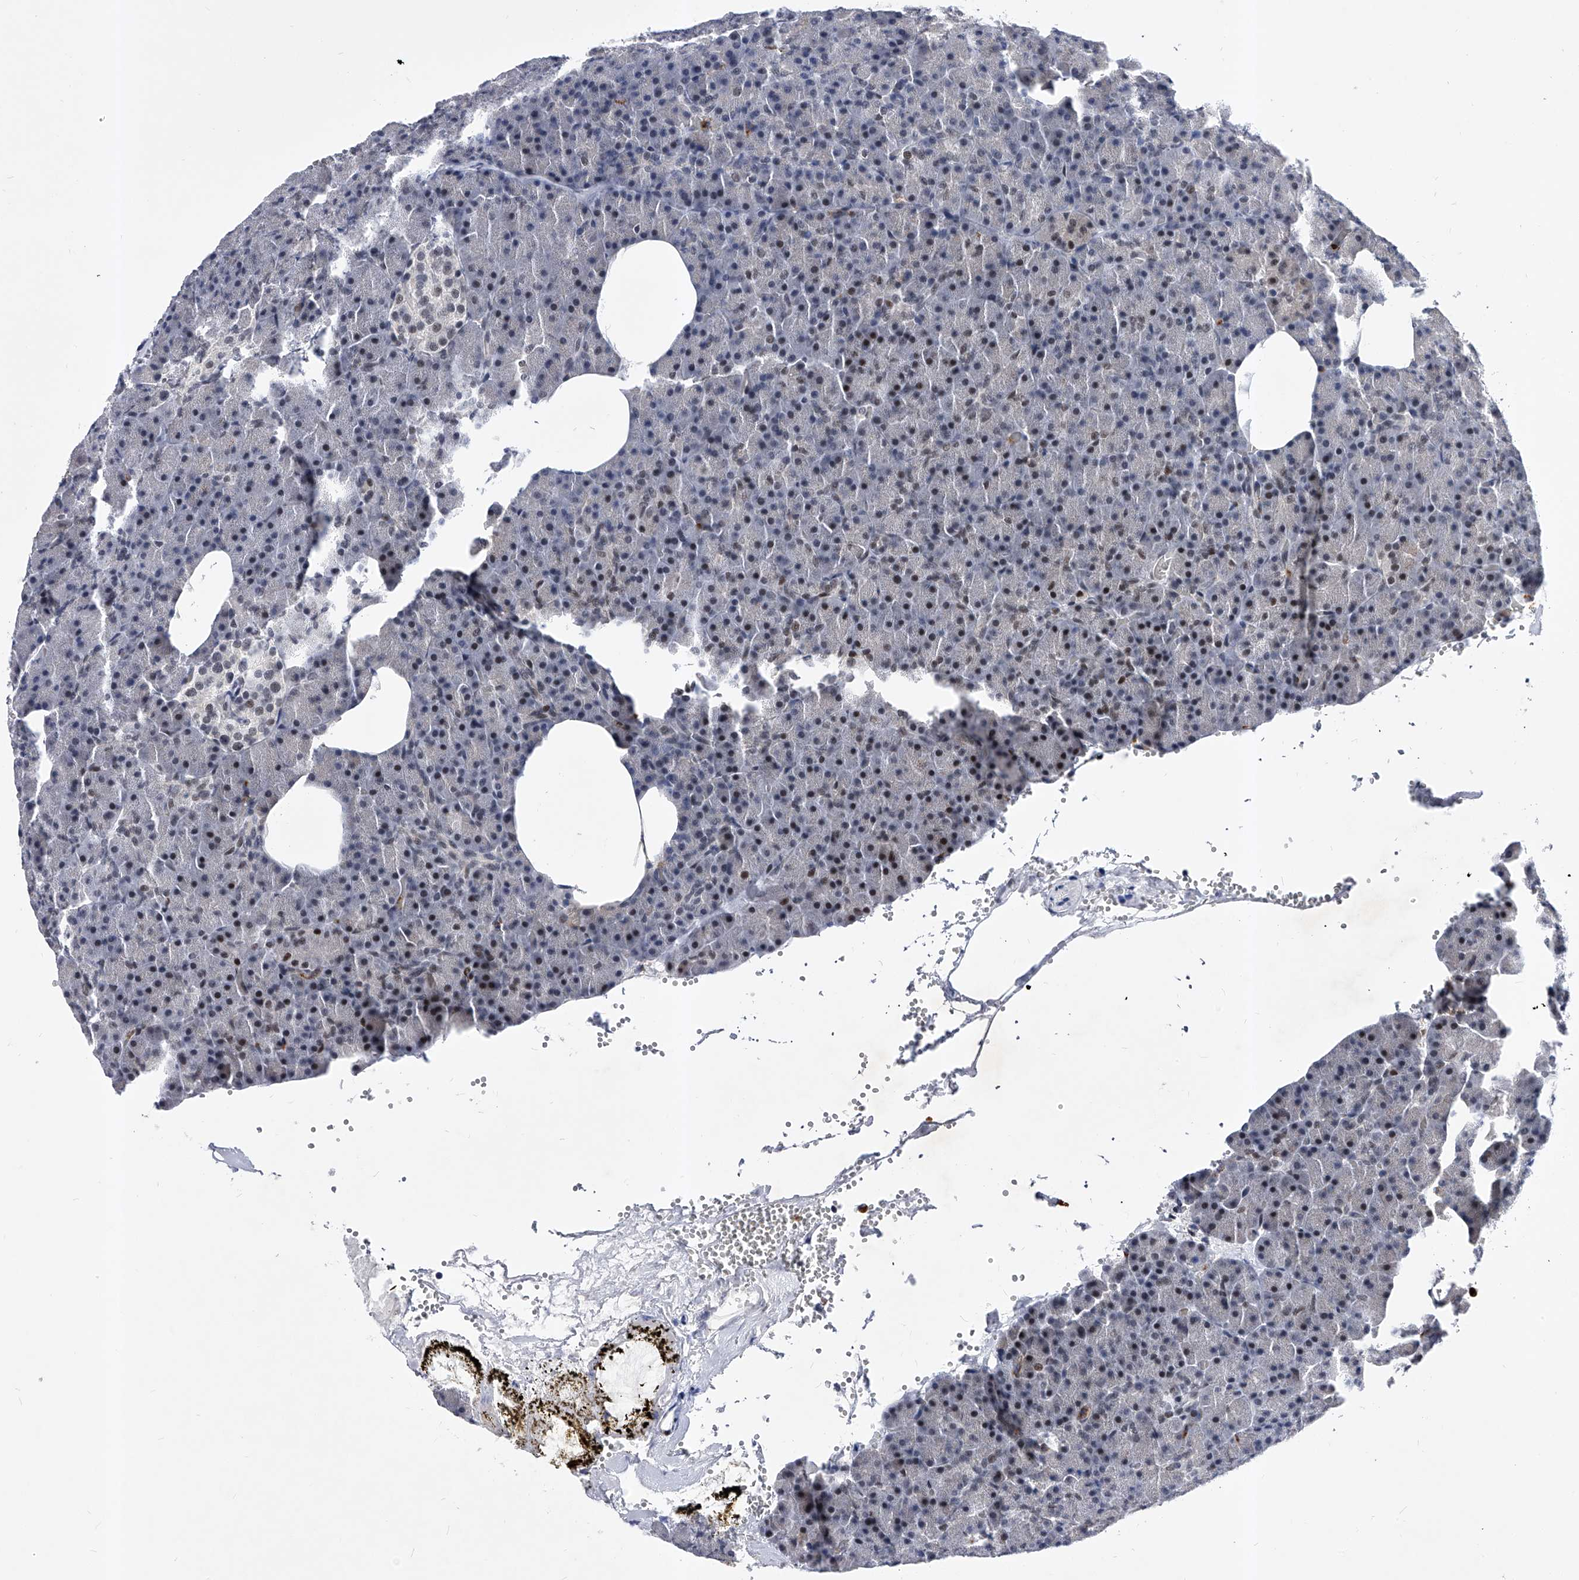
{"staining": {"intensity": "moderate", "quantity": "25%-75%", "location": "nuclear"}, "tissue": "pancreas", "cell_type": "Exocrine glandular cells", "image_type": "normal", "snomed": [{"axis": "morphology", "description": "Normal tissue, NOS"}, {"axis": "morphology", "description": "Carcinoid, malignant, NOS"}, {"axis": "topography", "description": "Pancreas"}], "caption": "A high-resolution photomicrograph shows immunohistochemistry (IHC) staining of unremarkable pancreas, which reveals moderate nuclear expression in about 25%-75% of exocrine glandular cells.", "gene": "TESK2", "patient": {"sex": "female", "age": 35}}